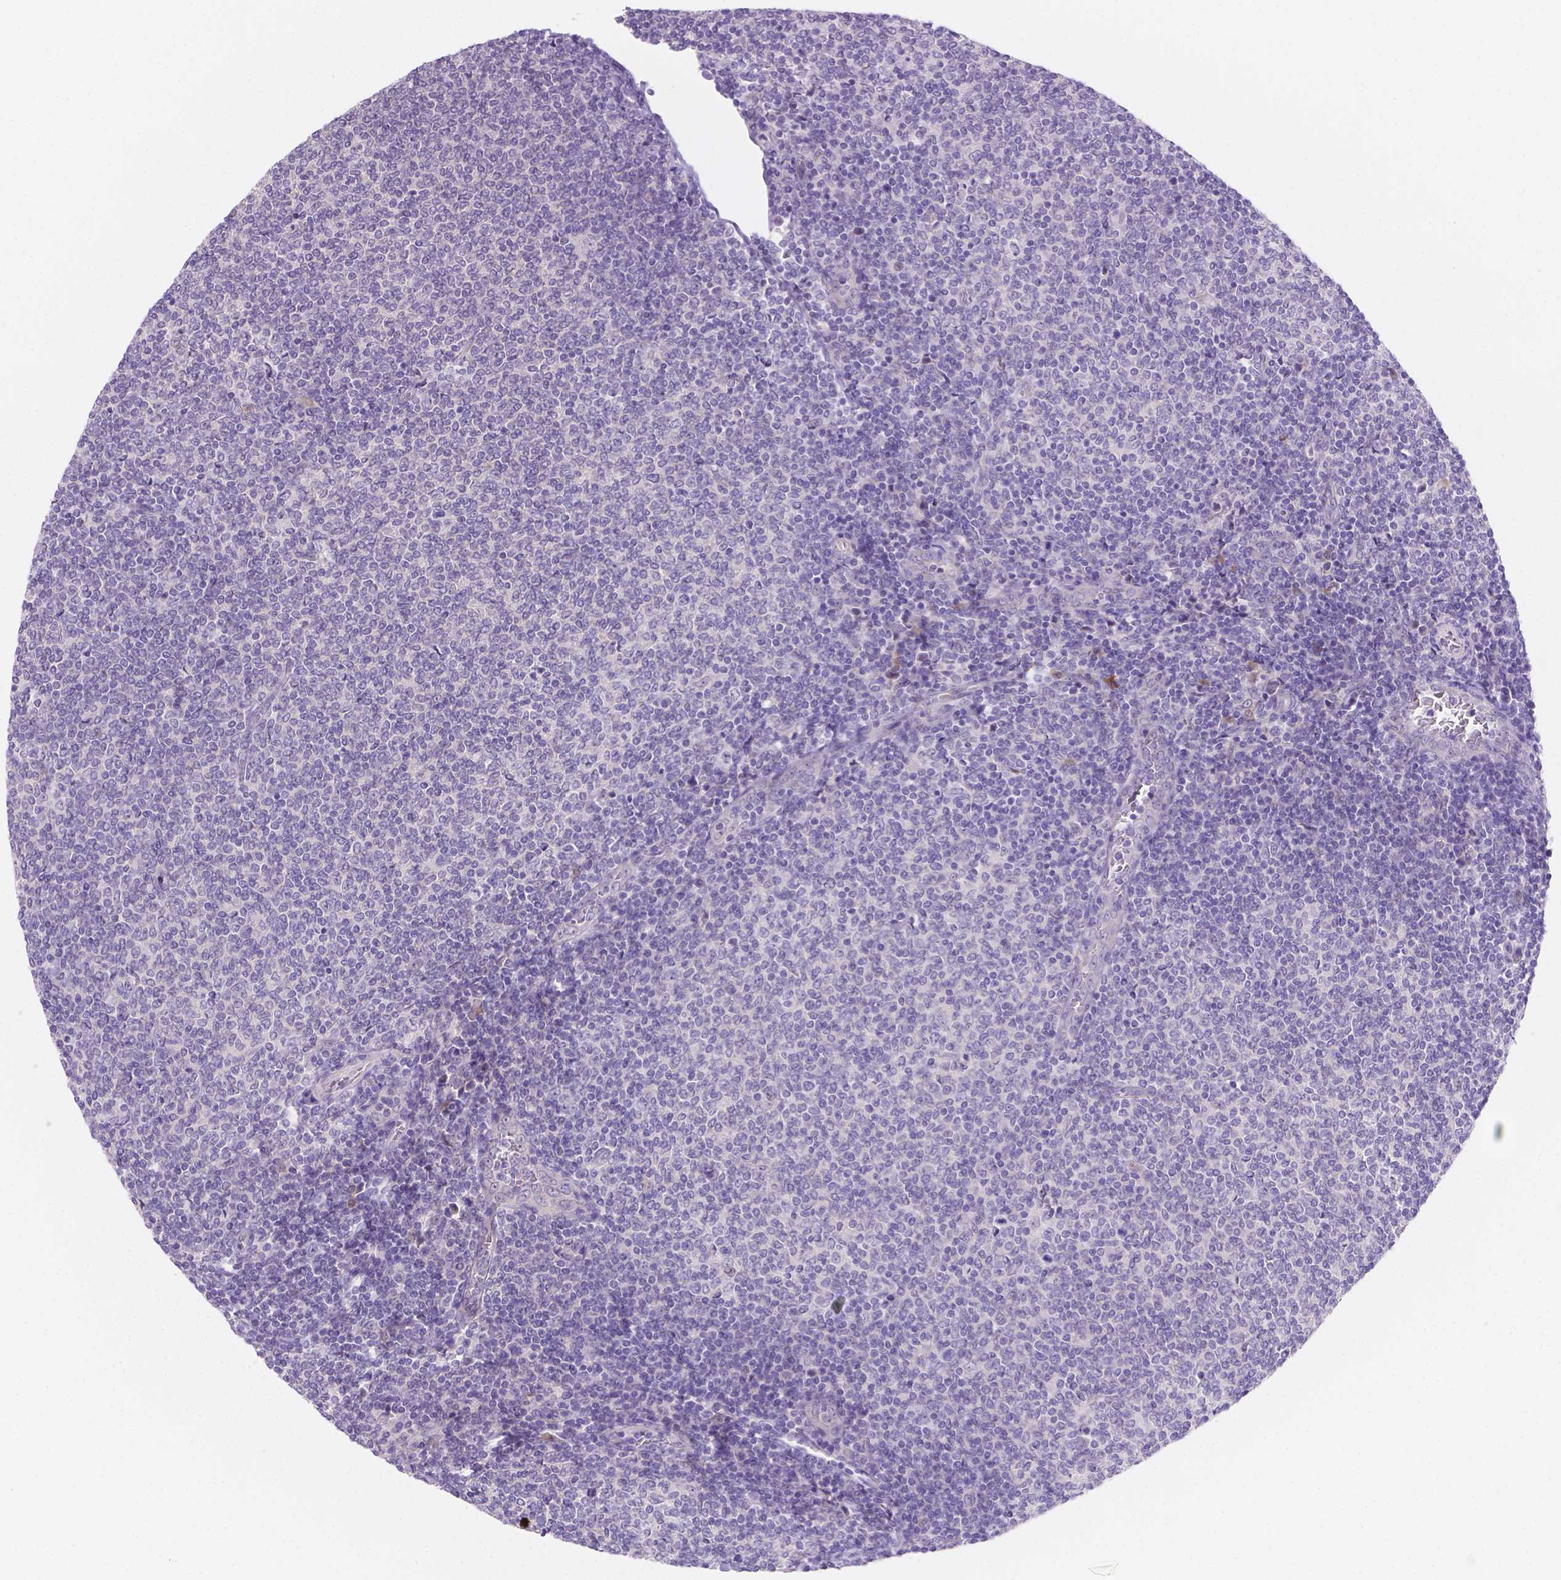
{"staining": {"intensity": "negative", "quantity": "none", "location": "none"}, "tissue": "lymphoma", "cell_type": "Tumor cells", "image_type": "cancer", "snomed": [{"axis": "morphology", "description": "Malignant lymphoma, non-Hodgkin's type, Low grade"}, {"axis": "topography", "description": "Lymph node"}], "caption": "There is no significant staining in tumor cells of lymphoma.", "gene": "CD96", "patient": {"sex": "male", "age": 52}}